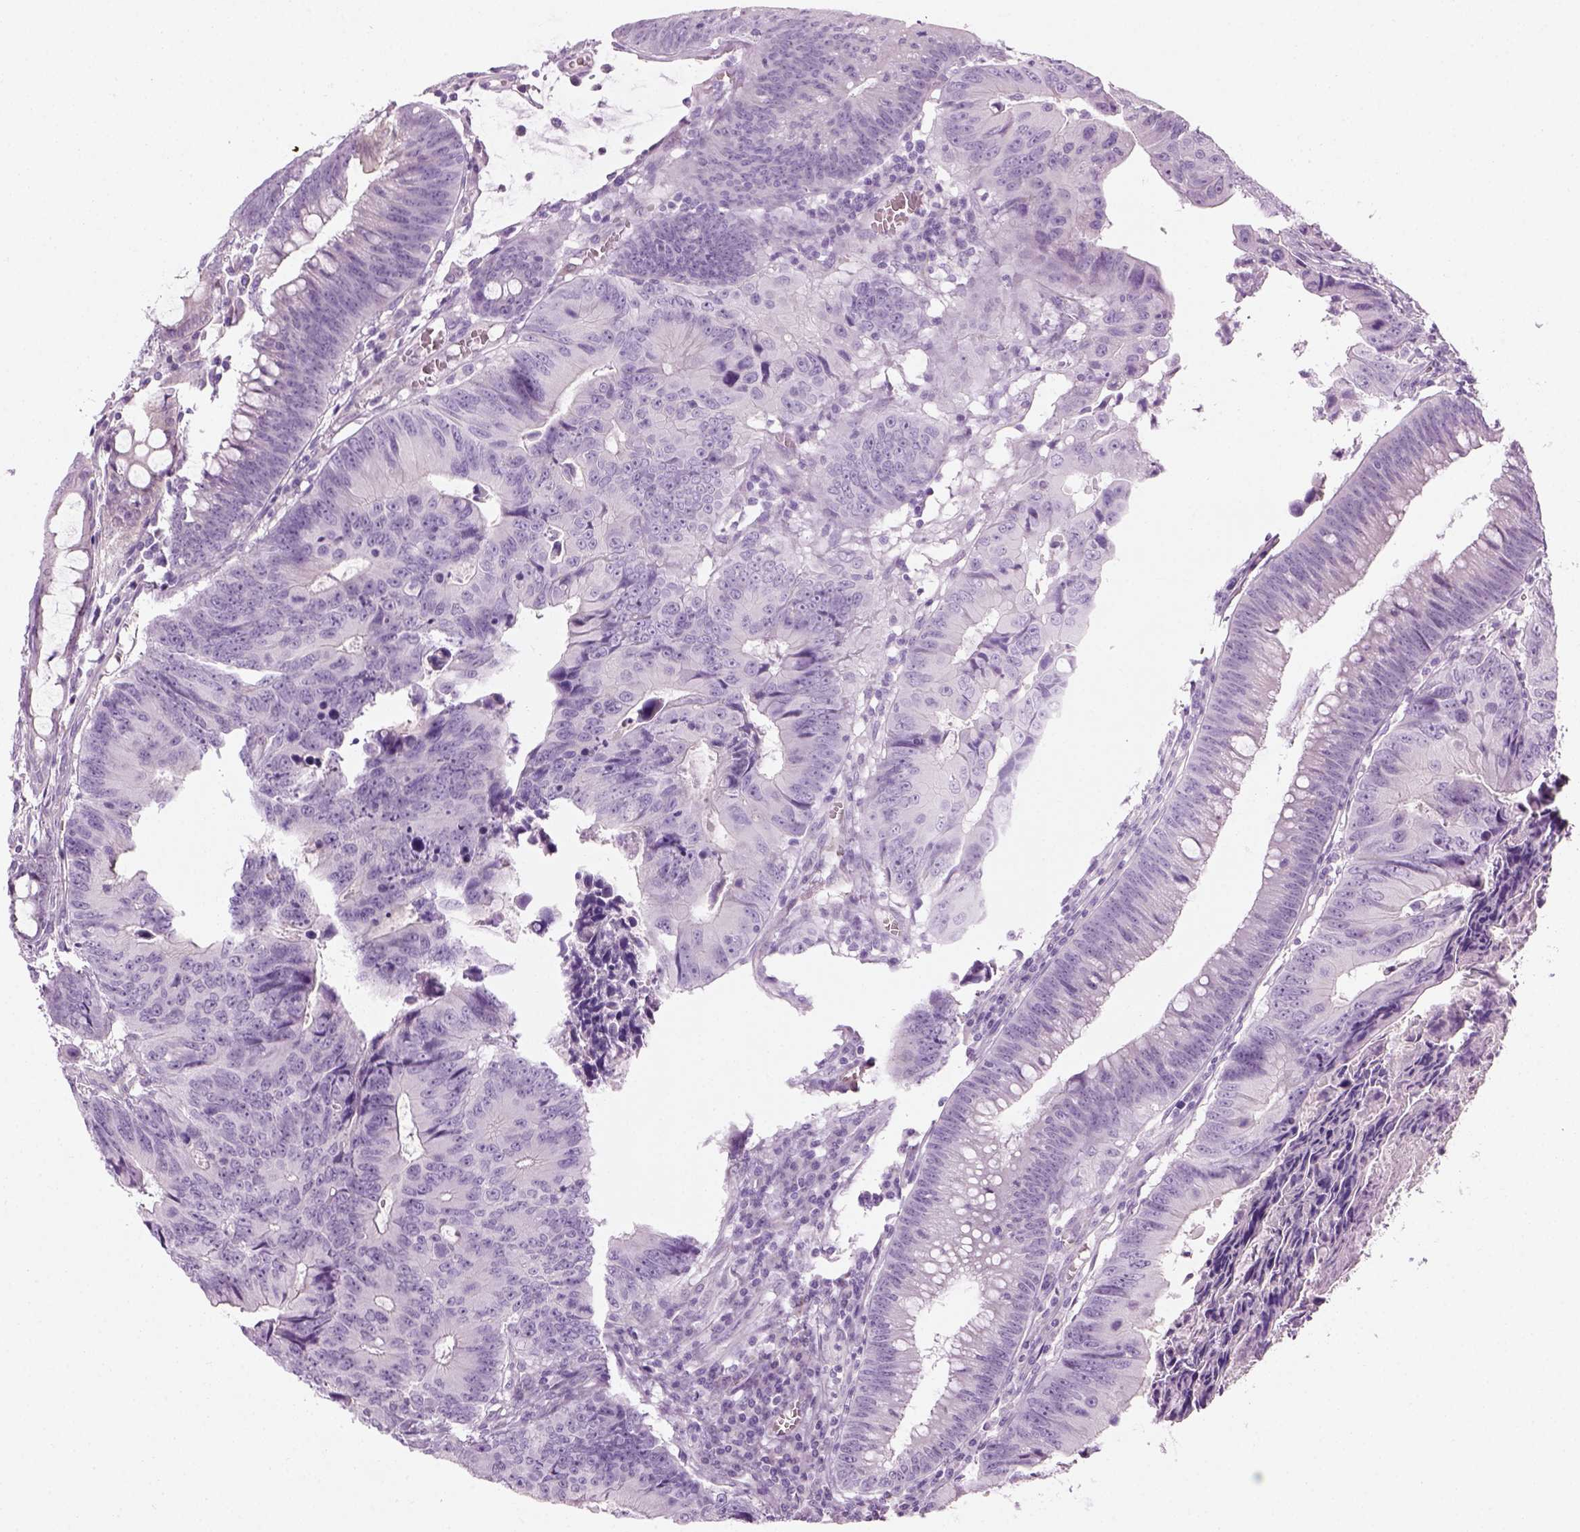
{"staining": {"intensity": "negative", "quantity": "none", "location": "none"}, "tissue": "colorectal cancer", "cell_type": "Tumor cells", "image_type": "cancer", "snomed": [{"axis": "morphology", "description": "Adenocarcinoma, NOS"}, {"axis": "topography", "description": "Colon"}], "caption": "Human colorectal cancer (adenocarcinoma) stained for a protein using immunohistochemistry (IHC) displays no expression in tumor cells.", "gene": "CIBAR2", "patient": {"sex": "female", "age": 87}}